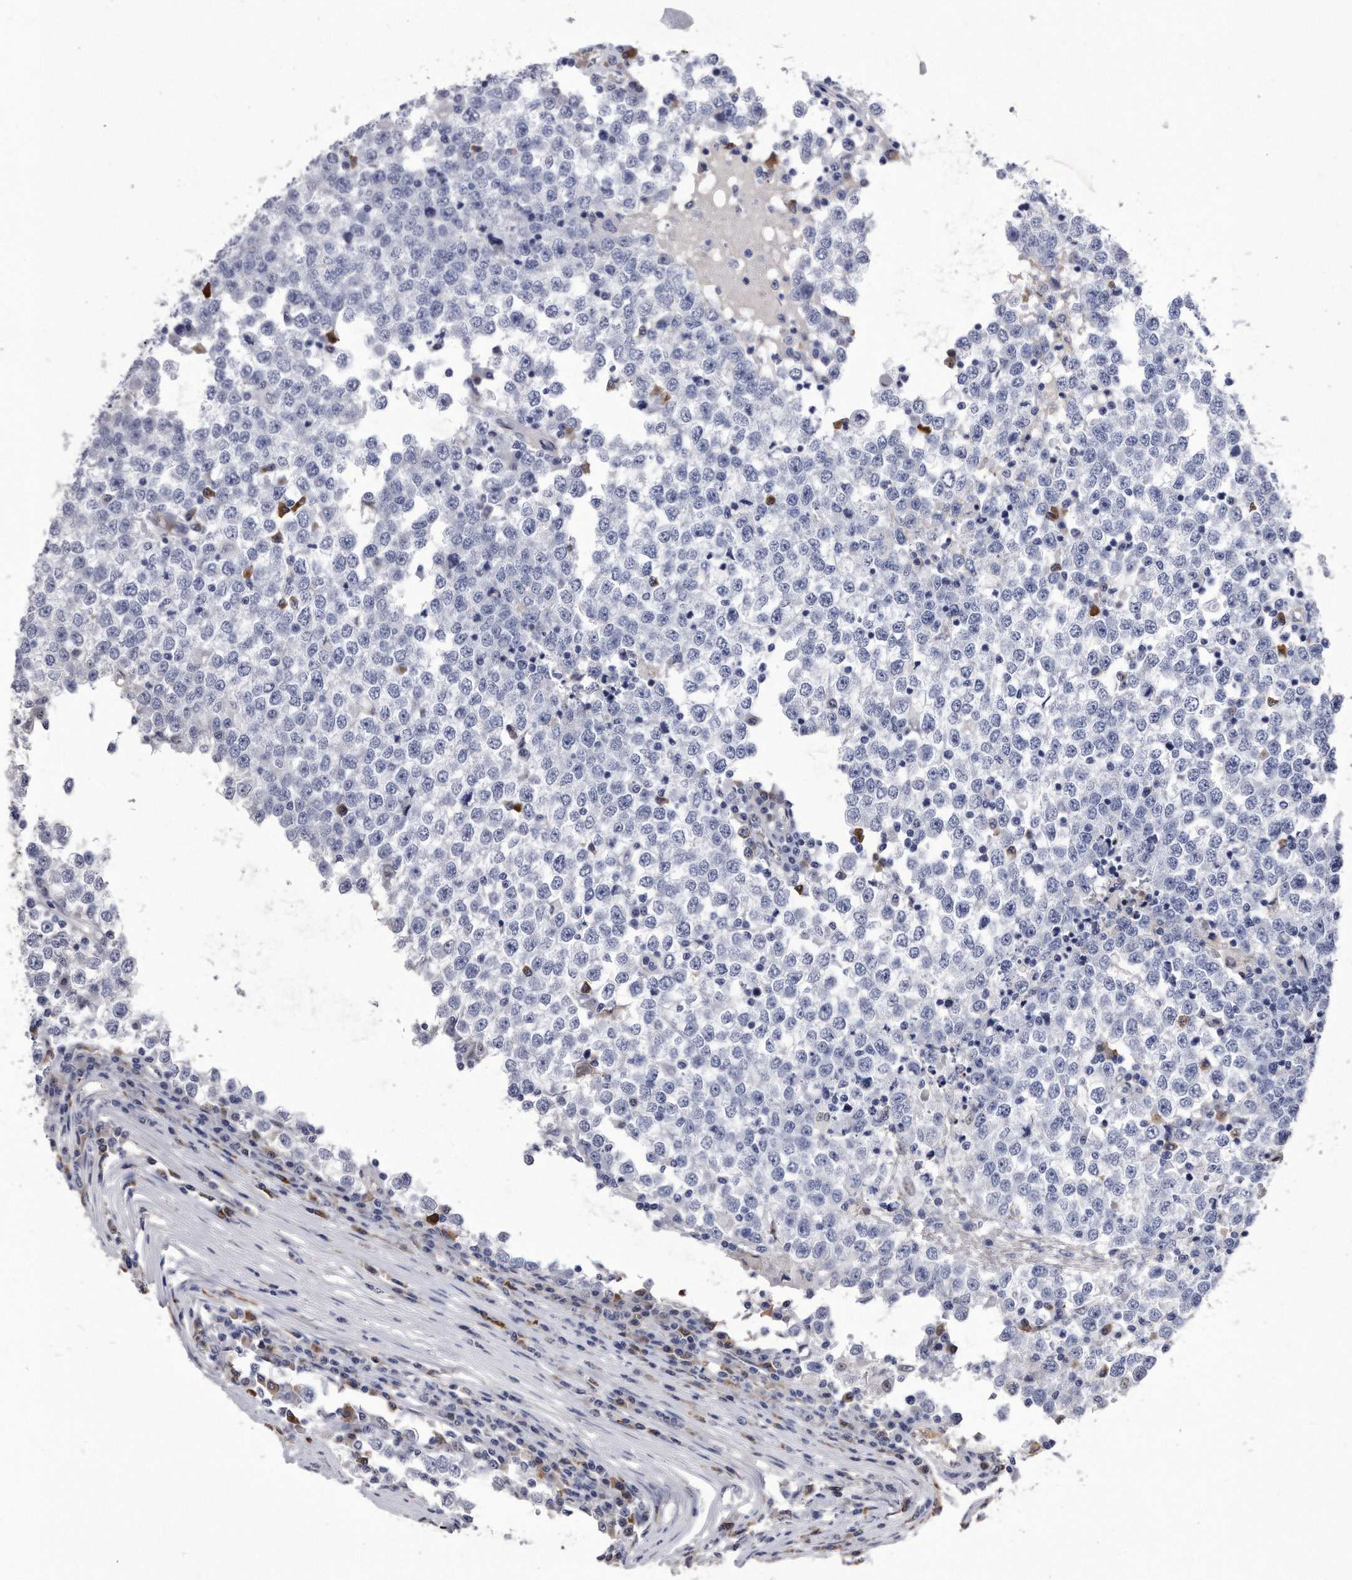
{"staining": {"intensity": "negative", "quantity": "none", "location": "none"}, "tissue": "testis cancer", "cell_type": "Tumor cells", "image_type": "cancer", "snomed": [{"axis": "morphology", "description": "Seminoma, NOS"}, {"axis": "topography", "description": "Testis"}], "caption": "IHC image of human seminoma (testis) stained for a protein (brown), which displays no positivity in tumor cells.", "gene": "KCTD8", "patient": {"sex": "male", "age": 65}}